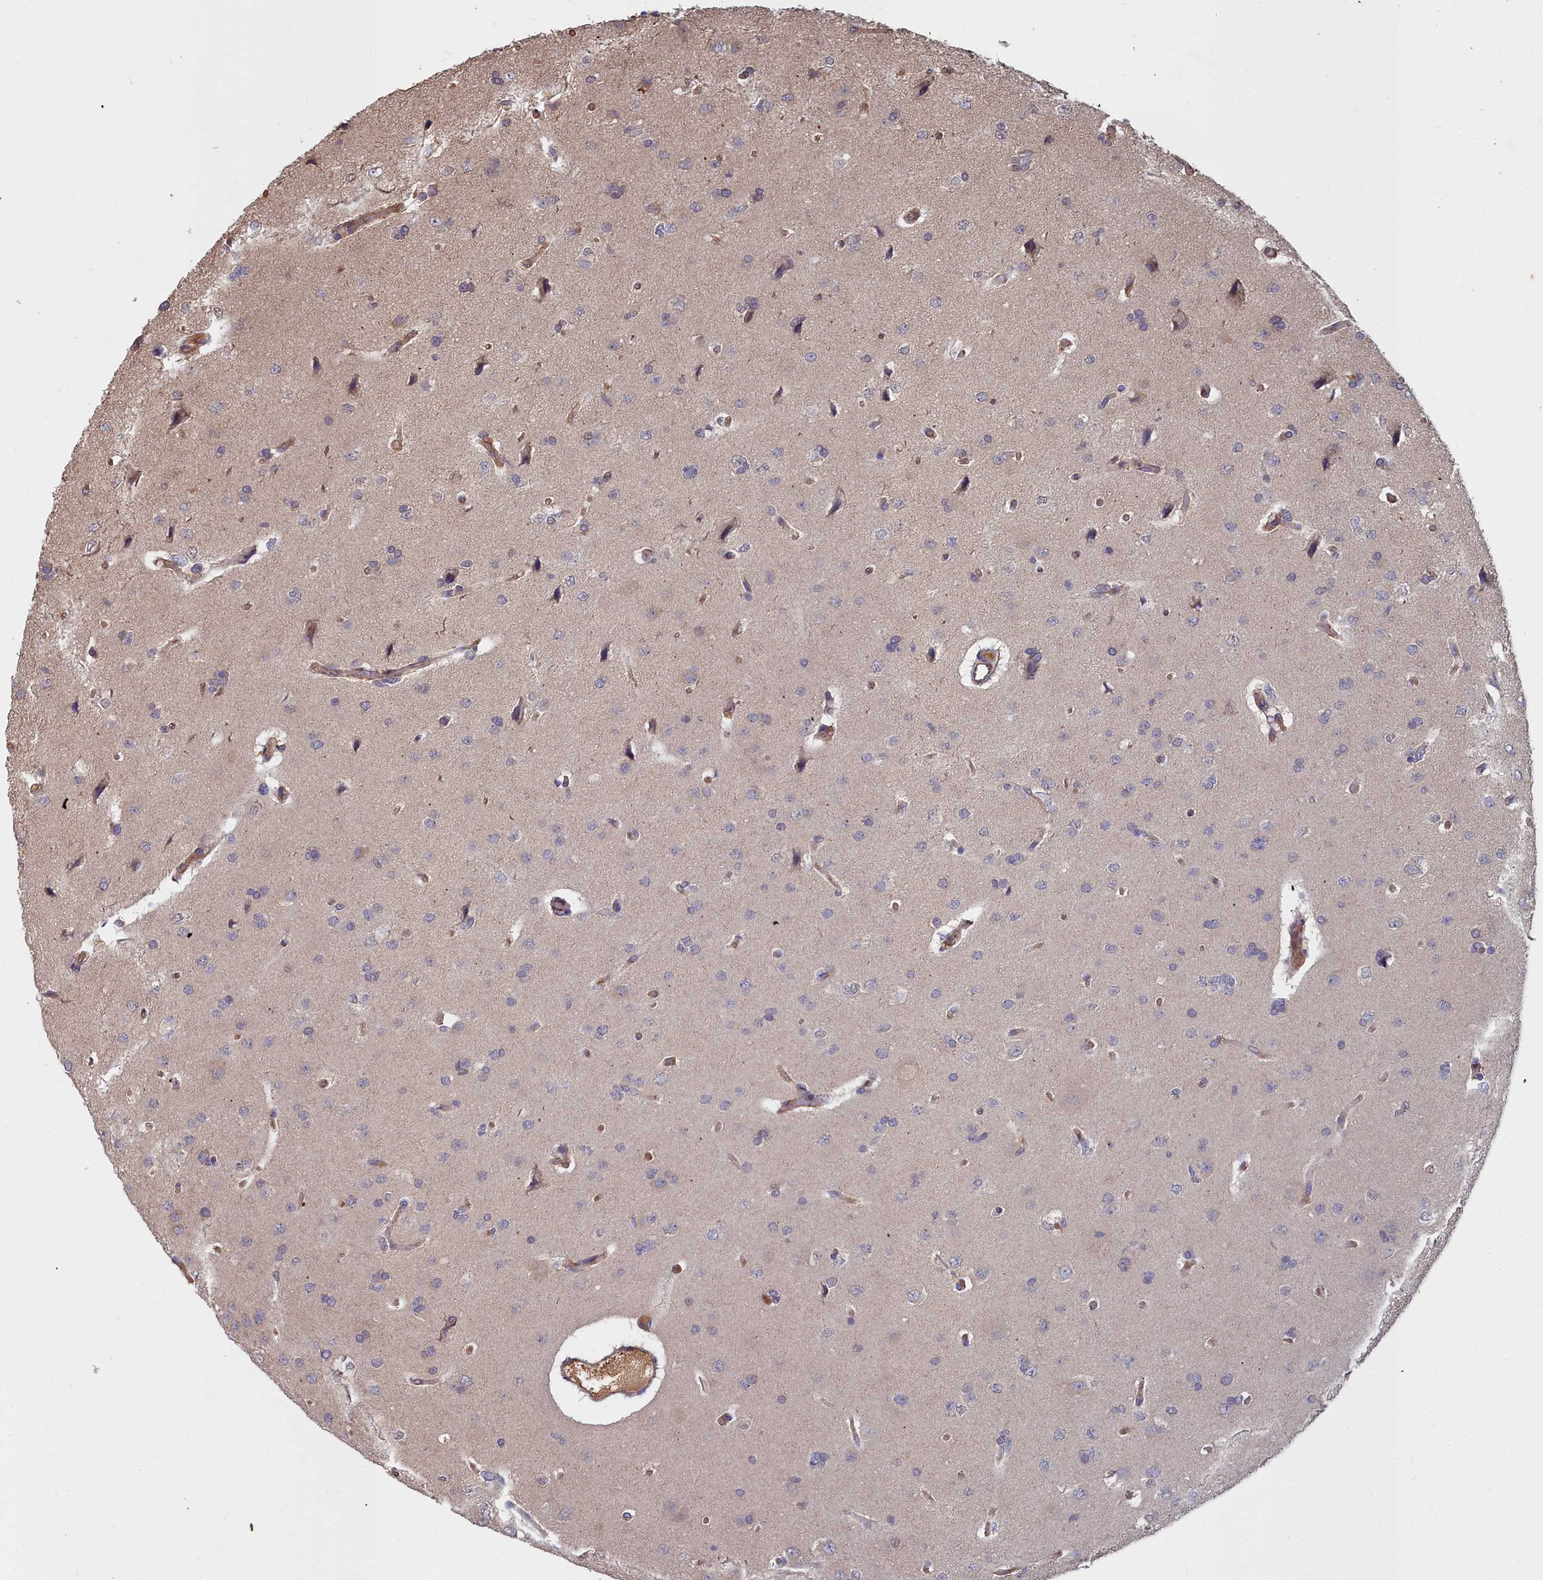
{"staining": {"intensity": "negative", "quantity": "none", "location": "none"}, "tissue": "glioma", "cell_type": "Tumor cells", "image_type": "cancer", "snomed": [{"axis": "morphology", "description": "Glioma, malignant, High grade"}, {"axis": "topography", "description": "Brain"}], "caption": "The photomicrograph demonstrates no significant positivity in tumor cells of malignant high-grade glioma.", "gene": "GFRA2", "patient": {"sex": "male", "age": 77}}